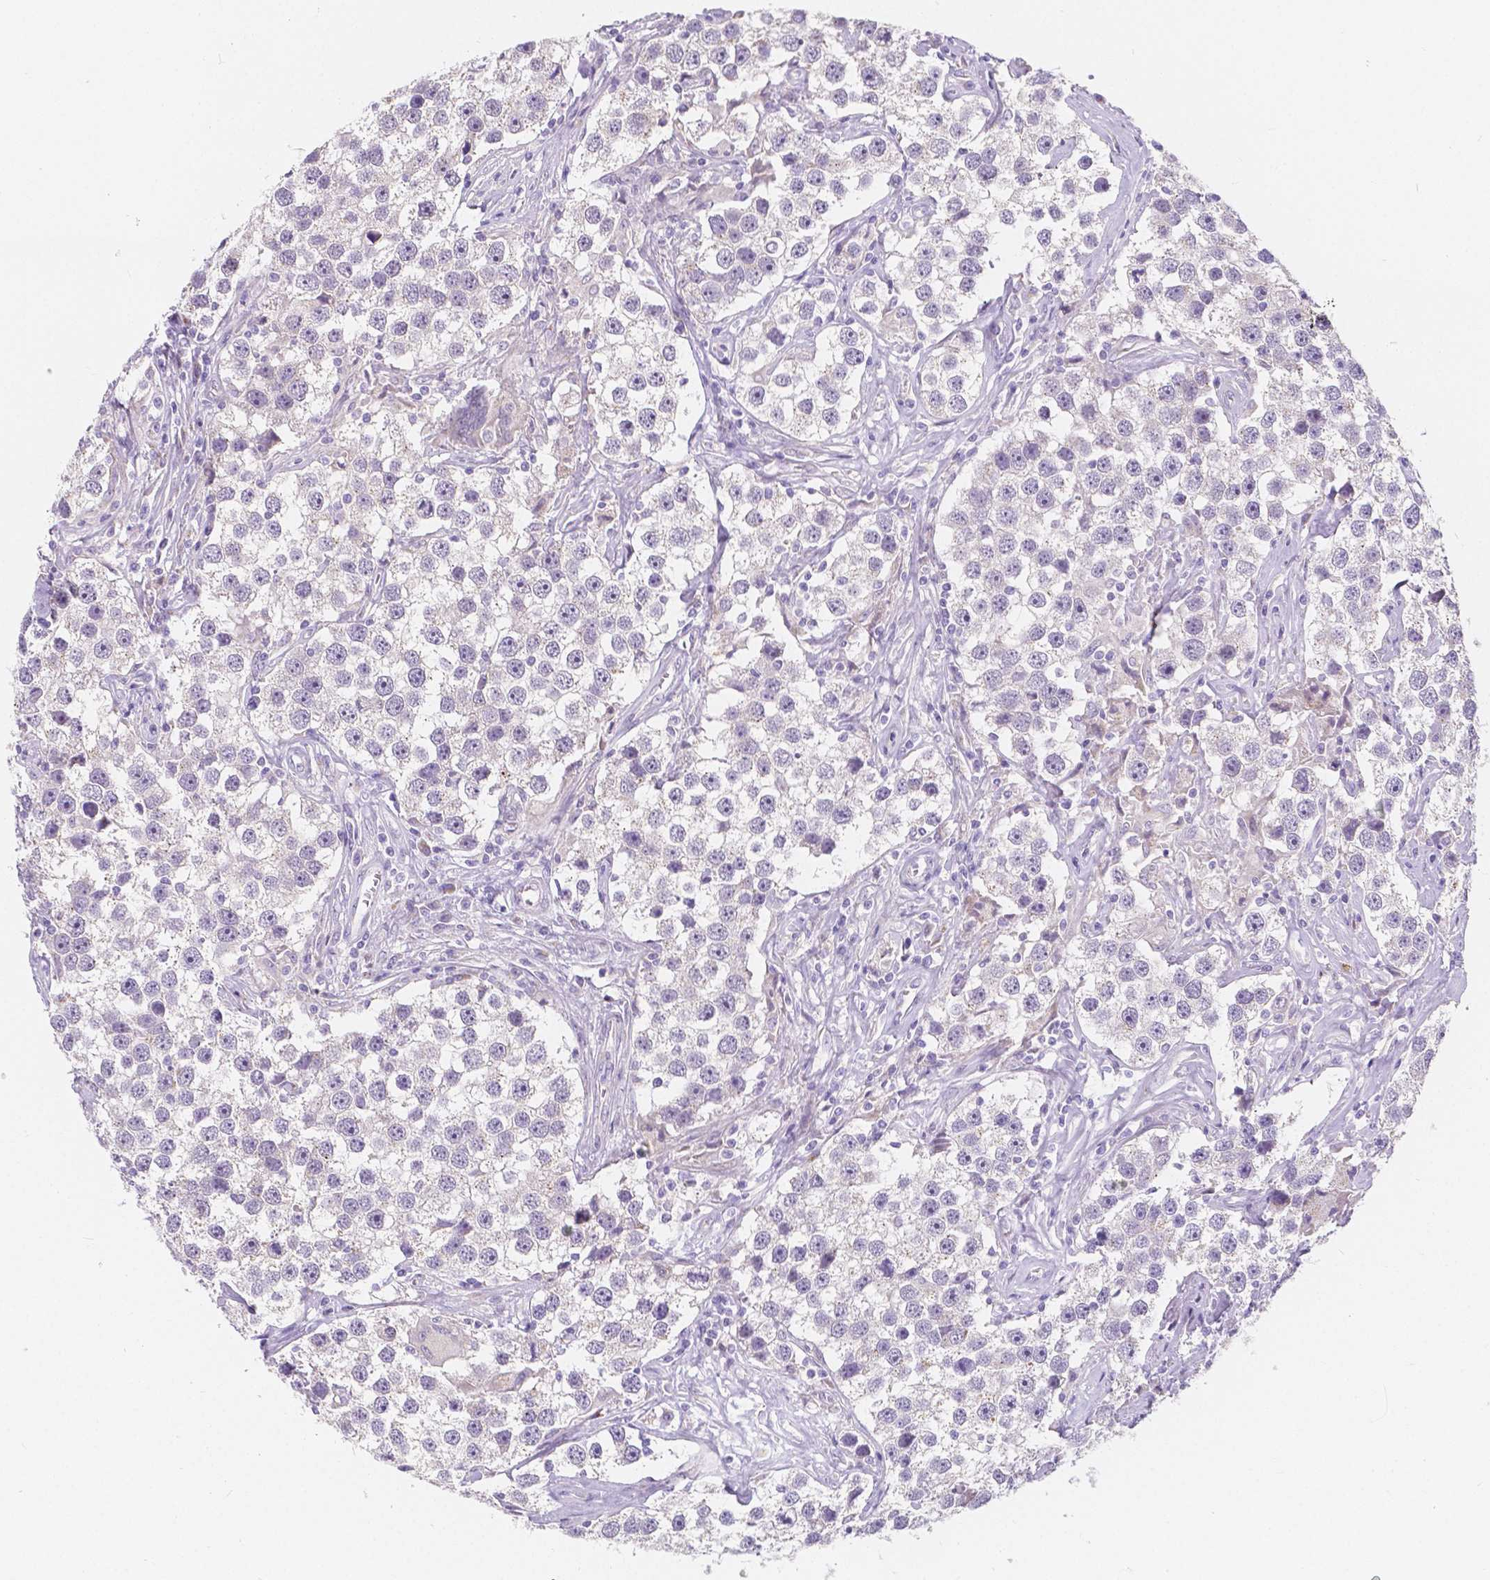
{"staining": {"intensity": "negative", "quantity": "none", "location": "none"}, "tissue": "testis cancer", "cell_type": "Tumor cells", "image_type": "cancer", "snomed": [{"axis": "morphology", "description": "Seminoma, NOS"}, {"axis": "topography", "description": "Testis"}], "caption": "Protein analysis of seminoma (testis) exhibits no significant positivity in tumor cells. (Brightfield microscopy of DAB (3,3'-diaminobenzidine) immunohistochemistry at high magnification).", "gene": "RNF186", "patient": {"sex": "male", "age": 49}}